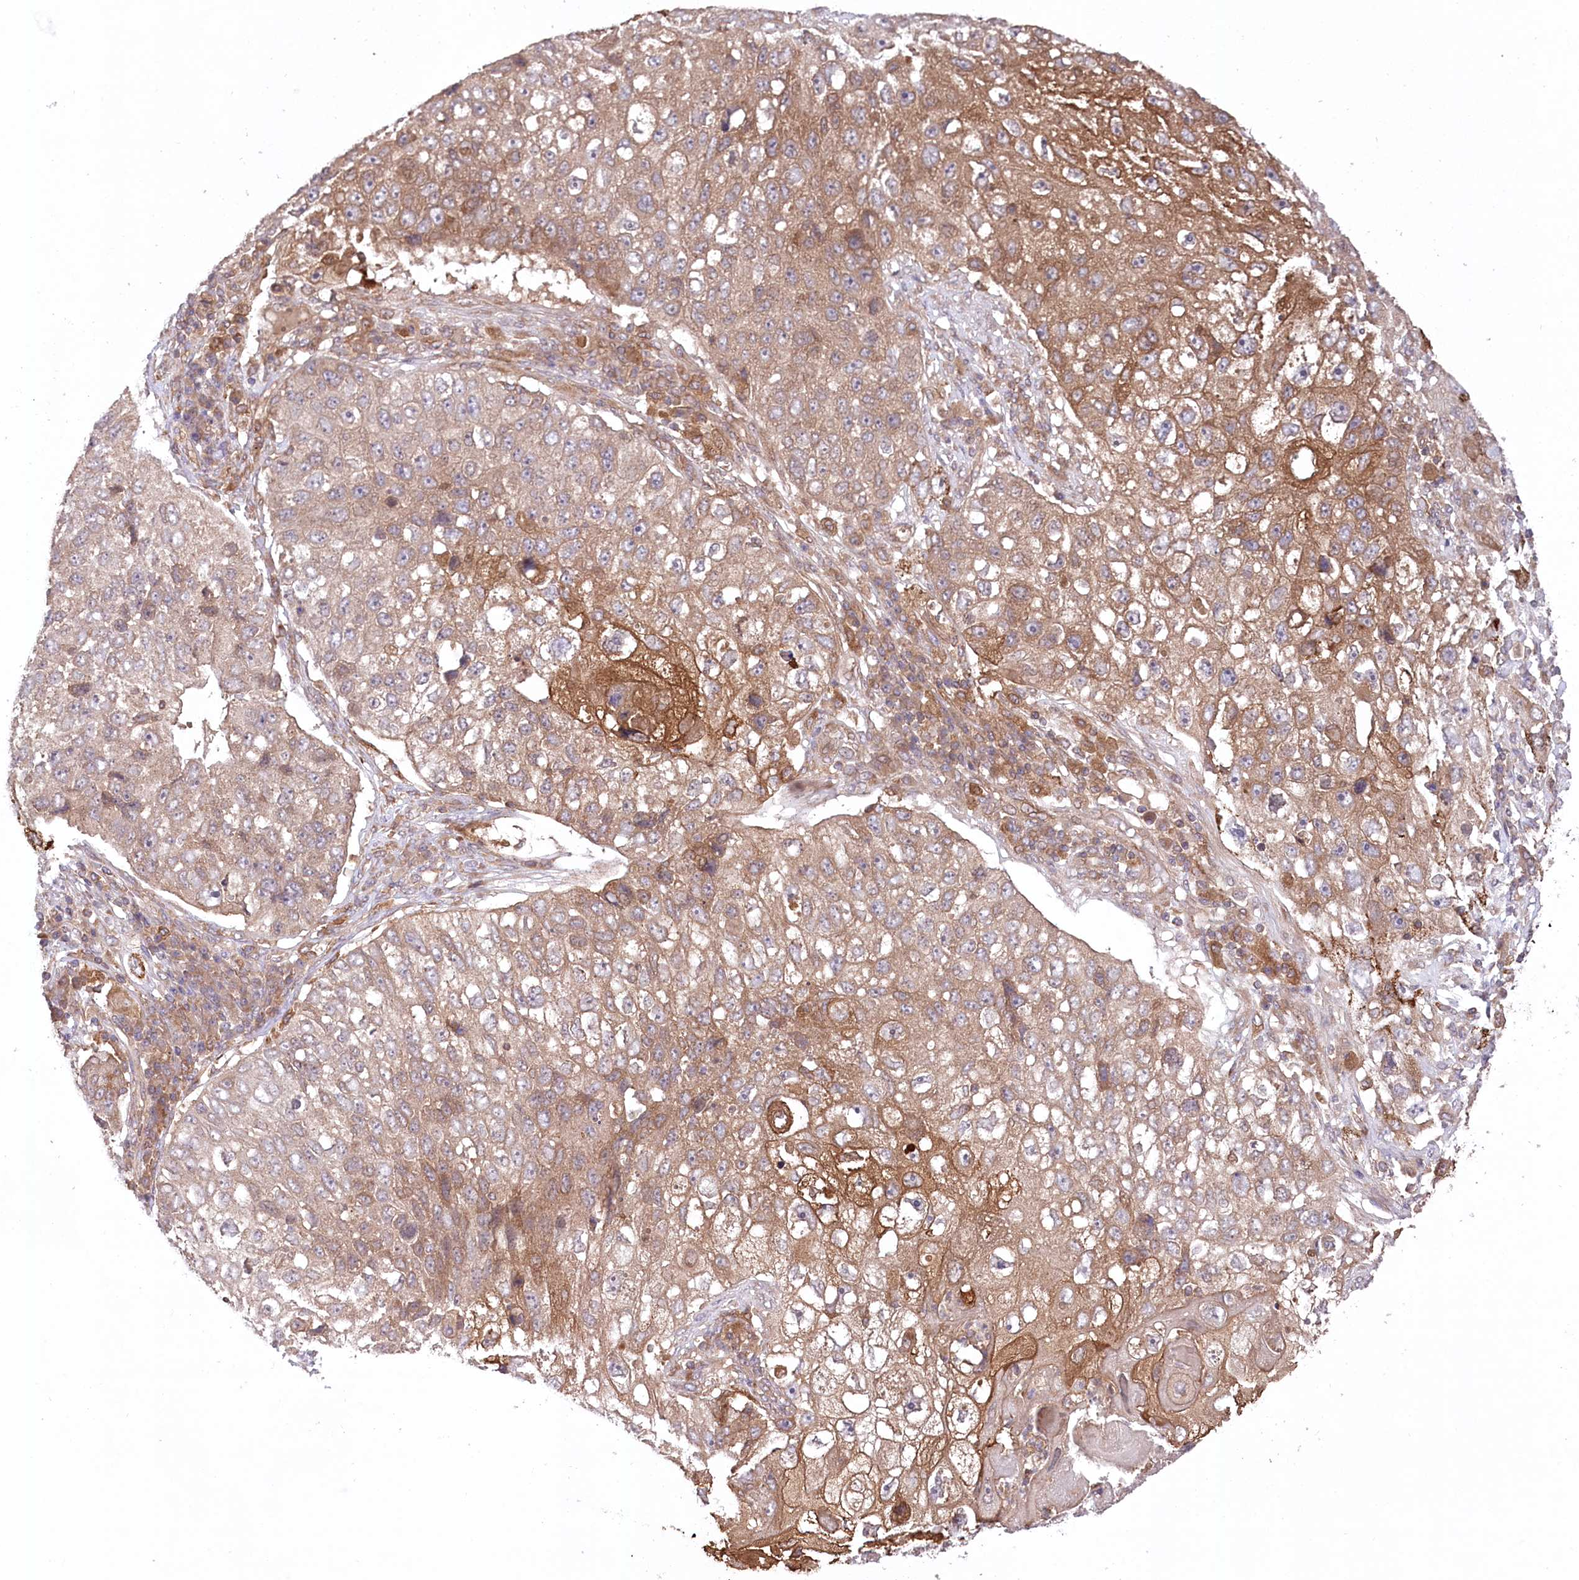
{"staining": {"intensity": "moderate", "quantity": "25%-75%", "location": "cytoplasmic/membranous"}, "tissue": "lung cancer", "cell_type": "Tumor cells", "image_type": "cancer", "snomed": [{"axis": "morphology", "description": "Squamous cell carcinoma, NOS"}, {"axis": "topography", "description": "Lung"}], "caption": "A histopathology image of lung cancer (squamous cell carcinoma) stained for a protein demonstrates moderate cytoplasmic/membranous brown staining in tumor cells.", "gene": "PPP1R21", "patient": {"sex": "male", "age": 61}}